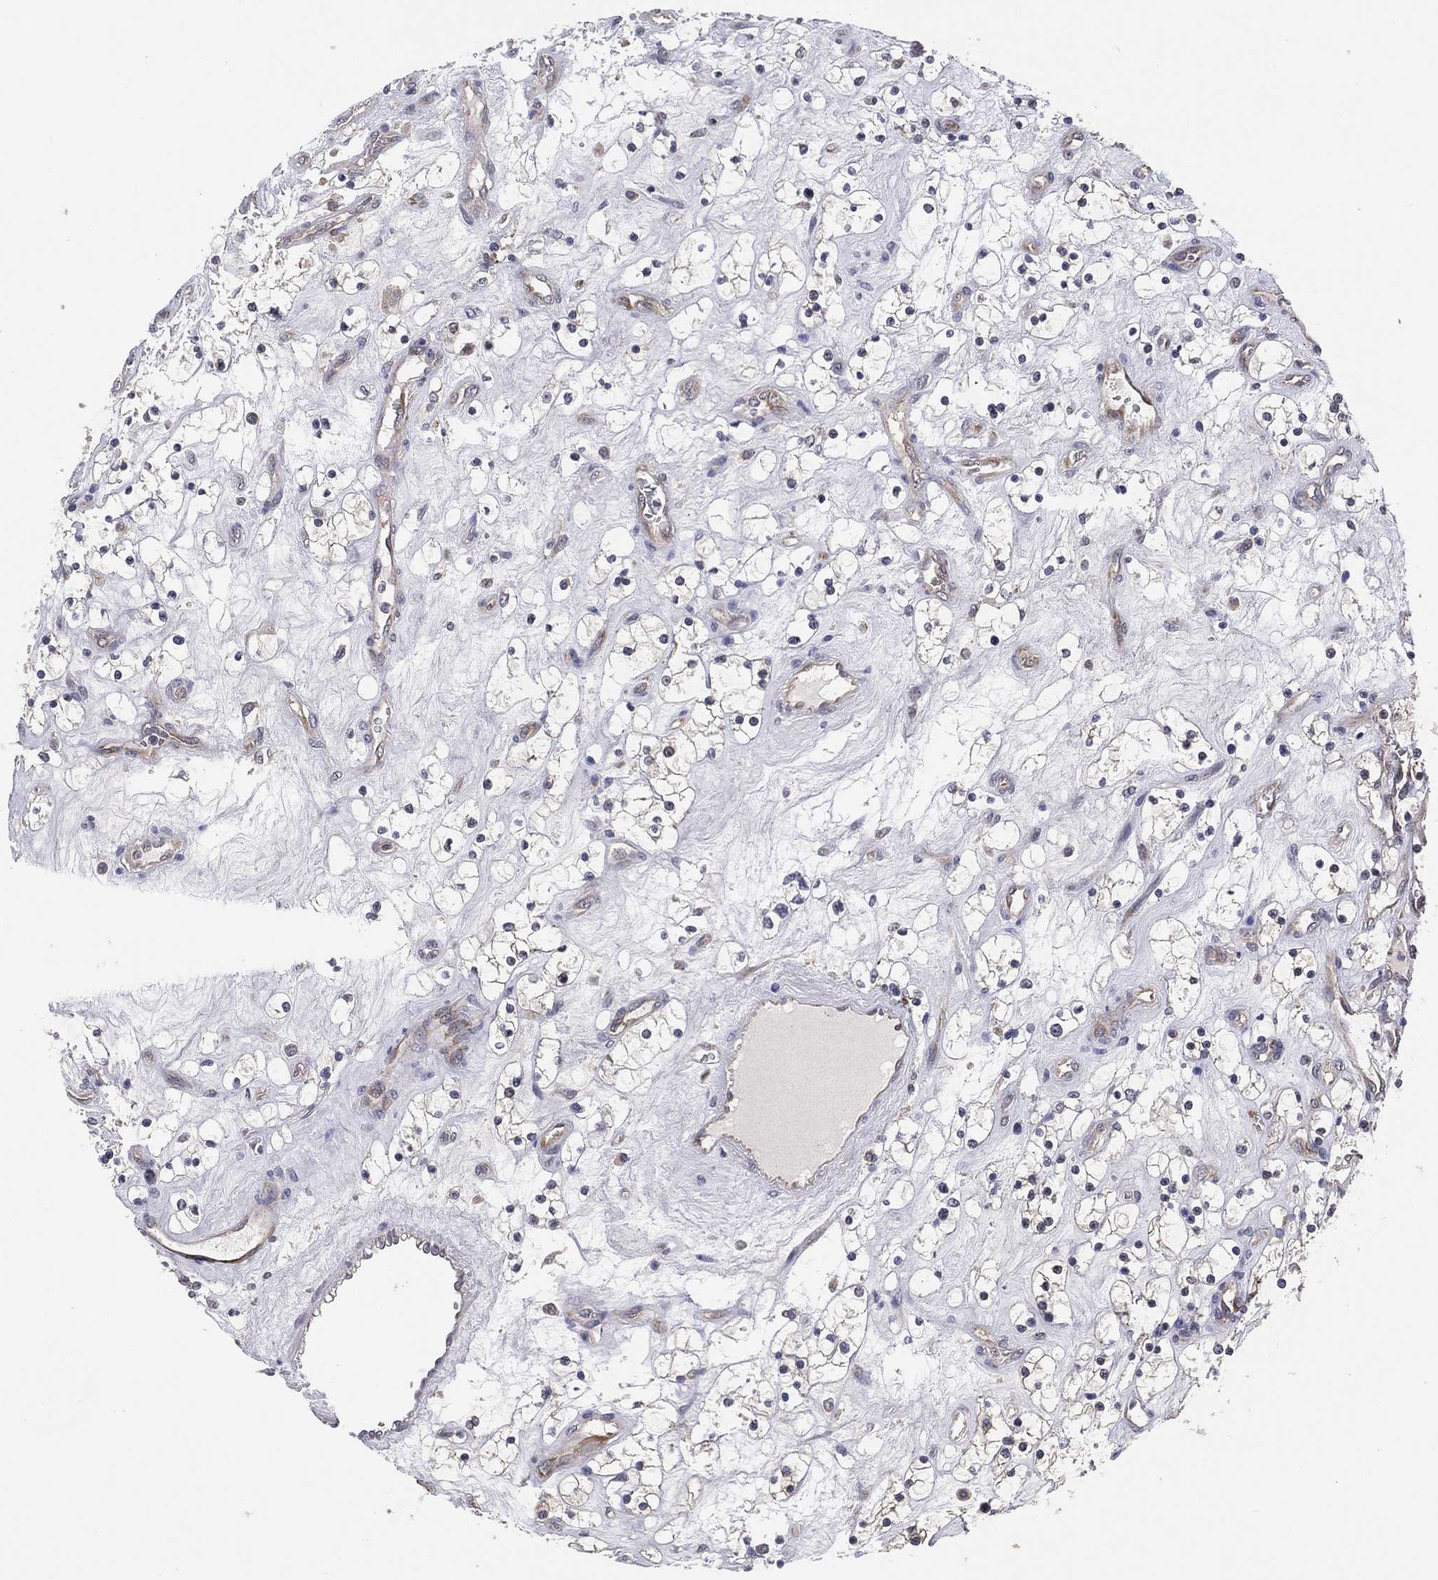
{"staining": {"intensity": "negative", "quantity": "none", "location": "none"}, "tissue": "renal cancer", "cell_type": "Tumor cells", "image_type": "cancer", "snomed": [{"axis": "morphology", "description": "Adenocarcinoma, NOS"}, {"axis": "topography", "description": "Kidney"}], "caption": "A micrograph of human adenocarcinoma (renal) is negative for staining in tumor cells.", "gene": "SELENOO", "patient": {"sex": "female", "age": 69}}